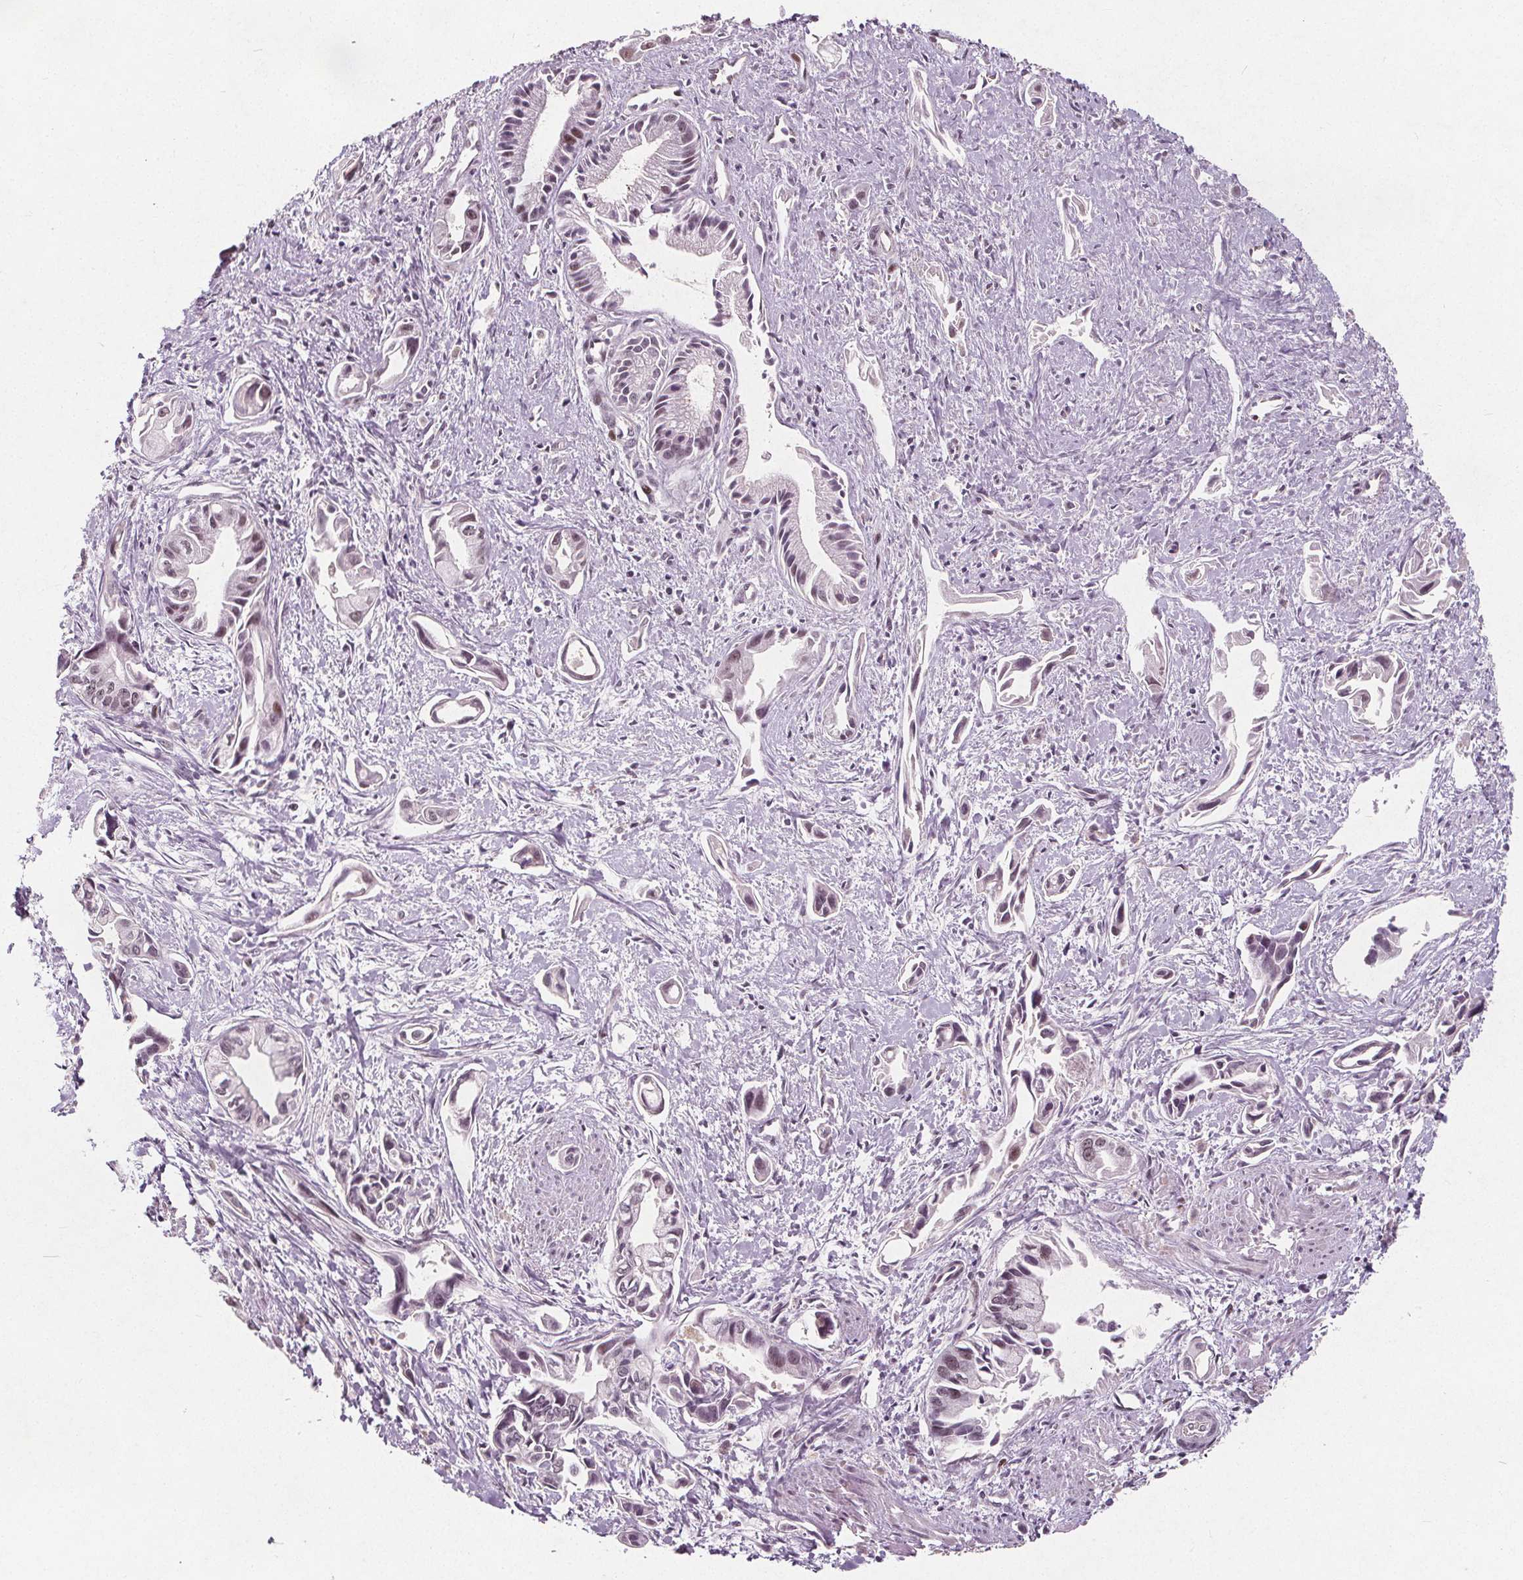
{"staining": {"intensity": "moderate", "quantity": "25%-75%", "location": "nuclear"}, "tissue": "pancreatic cancer", "cell_type": "Tumor cells", "image_type": "cancer", "snomed": [{"axis": "morphology", "description": "Adenocarcinoma, NOS"}, {"axis": "topography", "description": "Pancreas"}], "caption": "High-magnification brightfield microscopy of pancreatic cancer (adenocarcinoma) stained with DAB (brown) and counterstained with hematoxylin (blue). tumor cells exhibit moderate nuclear expression is appreciated in approximately25%-75% of cells. (DAB (3,3'-diaminobenzidine) IHC, brown staining for protein, blue staining for nuclei).", "gene": "TAF6L", "patient": {"sex": "female", "age": 61}}